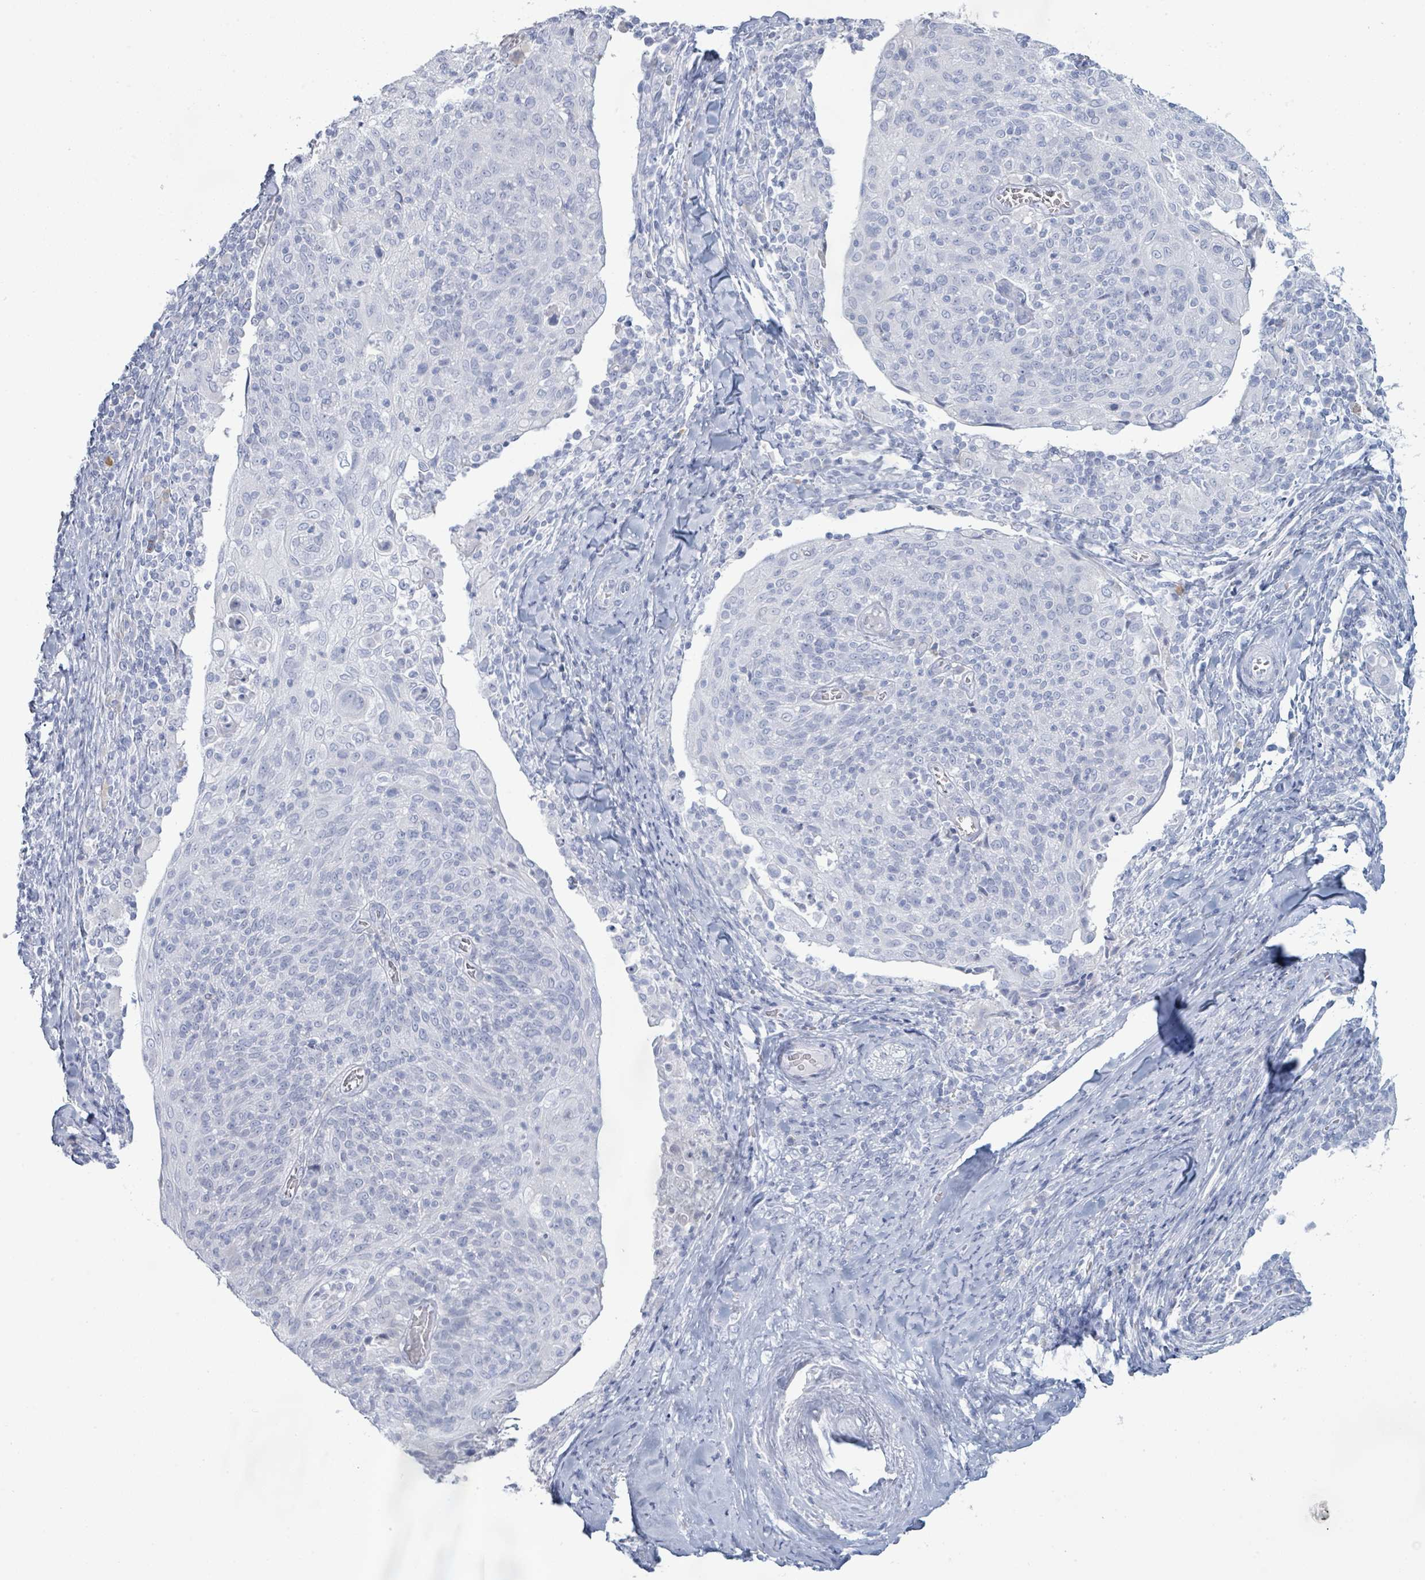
{"staining": {"intensity": "negative", "quantity": "none", "location": "none"}, "tissue": "cervical cancer", "cell_type": "Tumor cells", "image_type": "cancer", "snomed": [{"axis": "morphology", "description": "Squamous cell carcinoma, NOS"}, {"axis": "topography", "description": "Cervix"}], "caption": "Histopathology image shows no significant protein staining in tumor cells of cervical cancer (squamous cell carcinoma).", "gene": "PGA3", "patient": {"sex": "female", "age": 52}}